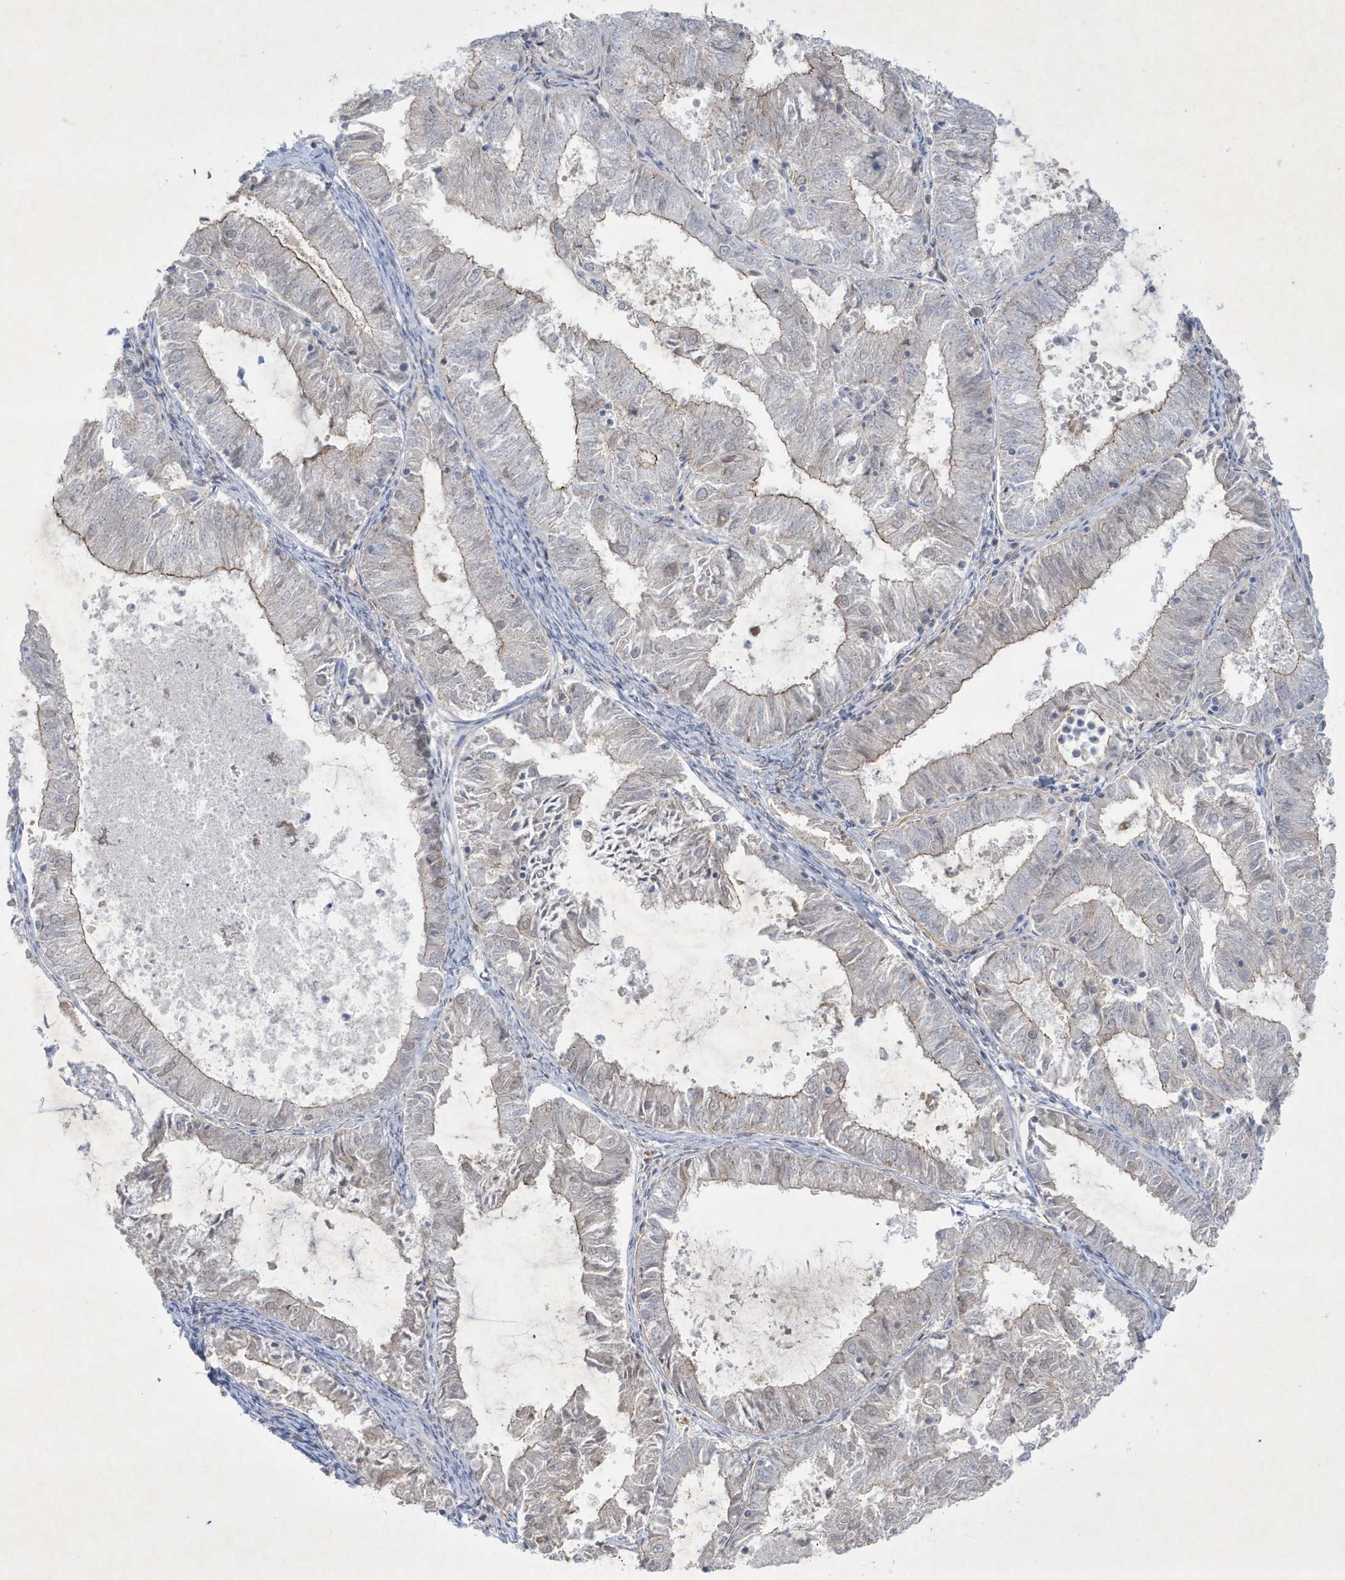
{"staining": {"intensity": "weak", "quantity": "25%-75%", "location": "cytoplasmic/membranous"}, "tissue": "endometrial cancer", "cell_type": "Tumor cells", "image_type": "cancer", "snomed": [{"axis": "morphology", "description": "Adenocarcinoma, NOS"}, {"axis": "topography", "description": "Endometrium"}], "caption": "There is low levels of weak cytoplasmic/membranous positivity in tumor cells of endometrial cancer (adenocarcinoma), as demonstrated by immunohistochemical staining (brown color).", "gene": "CCDC24", "patient": {"sex": "female", "age": 57}}